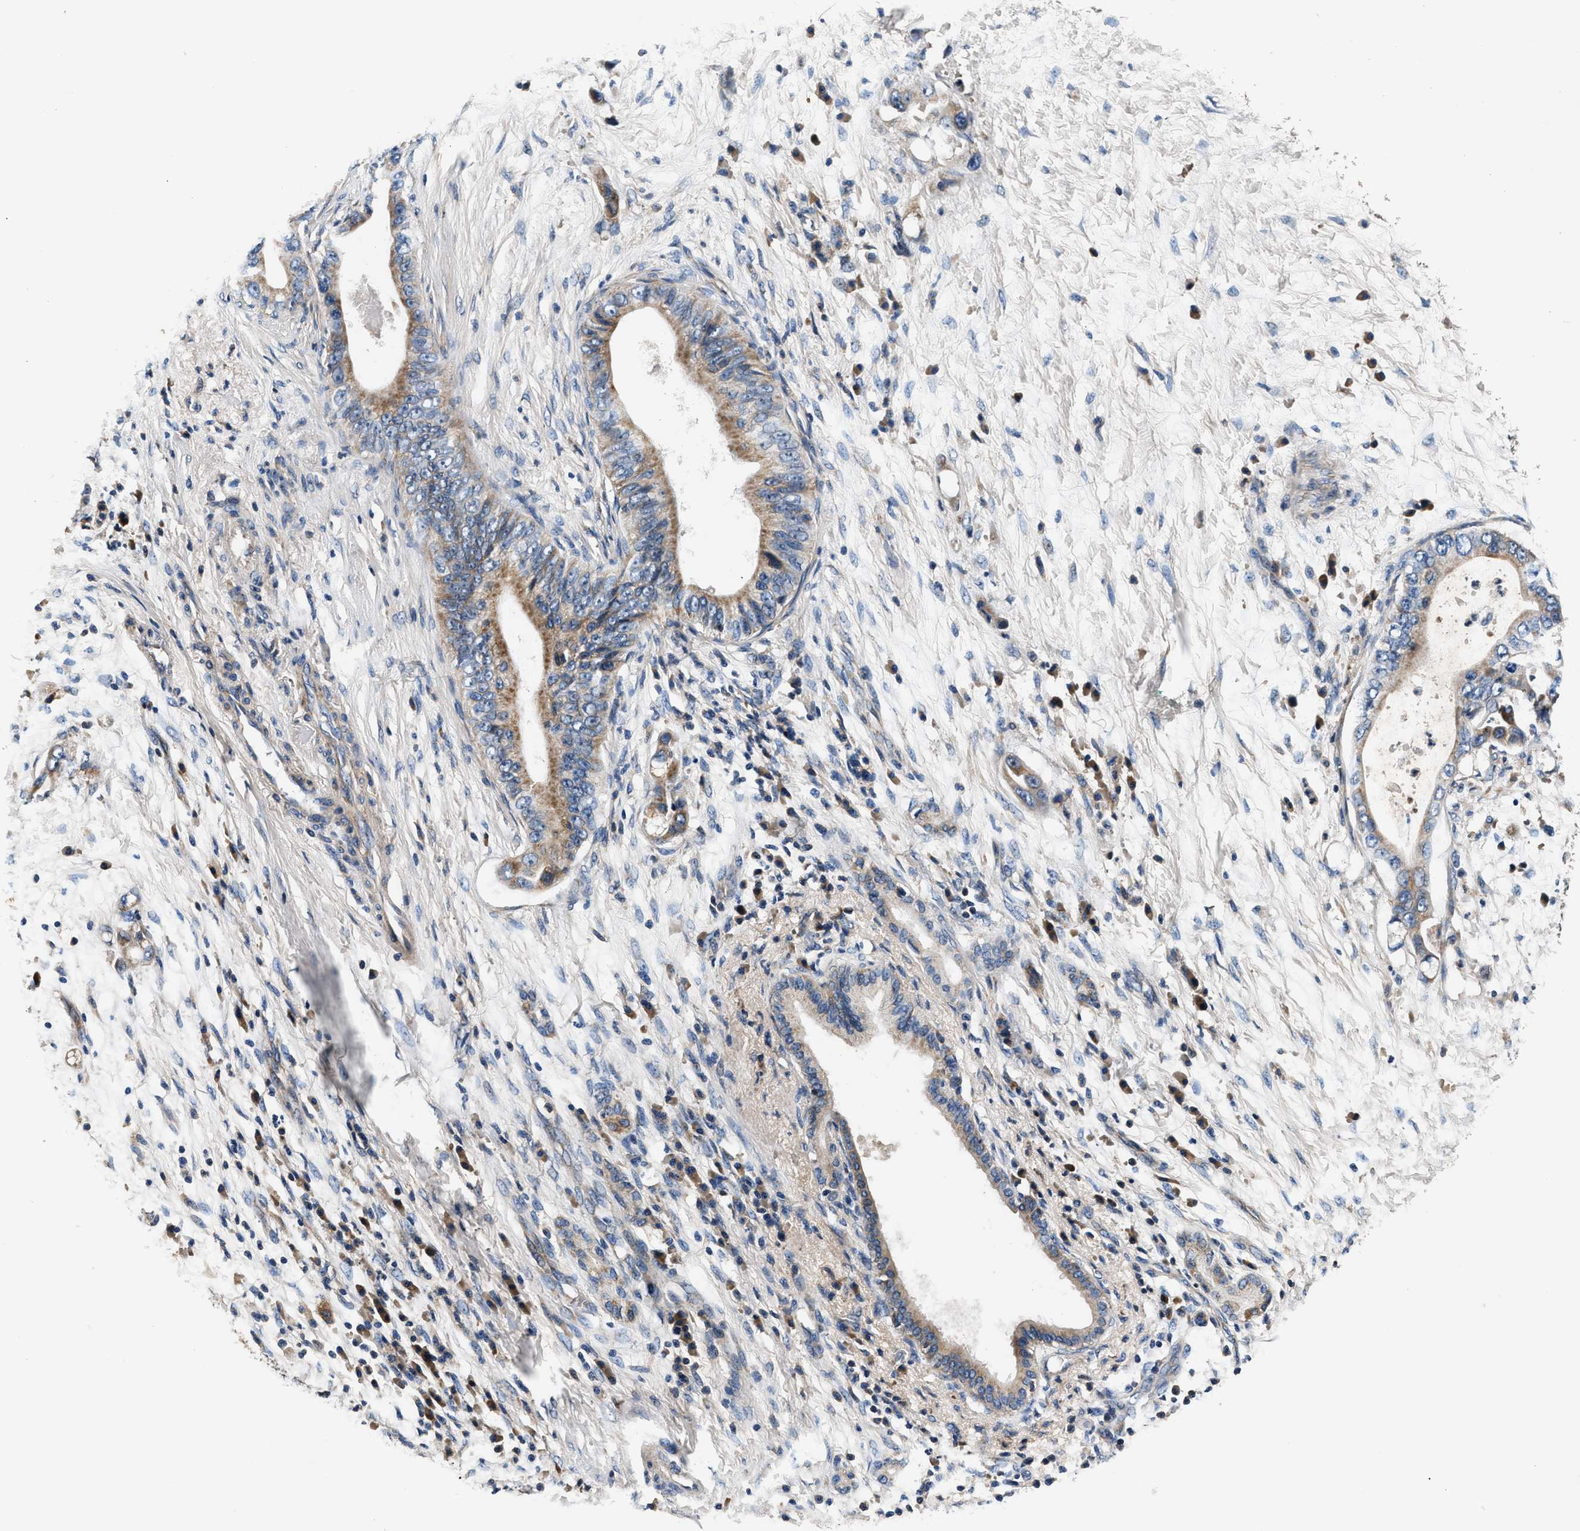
{"staining": {"intensity": "moderate", "quantity": ">75%", "location": "cytoplasmic/membranous"}, "tissue": "pancreatic cancer", "cell_type": "Tumor cells", "image_type": "cancer", "snomed": [{"axis": "morphology", "description": "Adenocarcinoma, NOS"}, {"axis": "topography", "description": "Pancreas"}], "caption": "Moderate cytoplasmic/membranous positivity is seen in about >75% of tumor cells in pancreatic cancer (adenocarcinoma). Immunohistochemistry (ihc) stains the protein of interest in brown and the nuclei are stained blue.", "gene": "IMMT", "patient": {"sex": "male", "age": 77}}